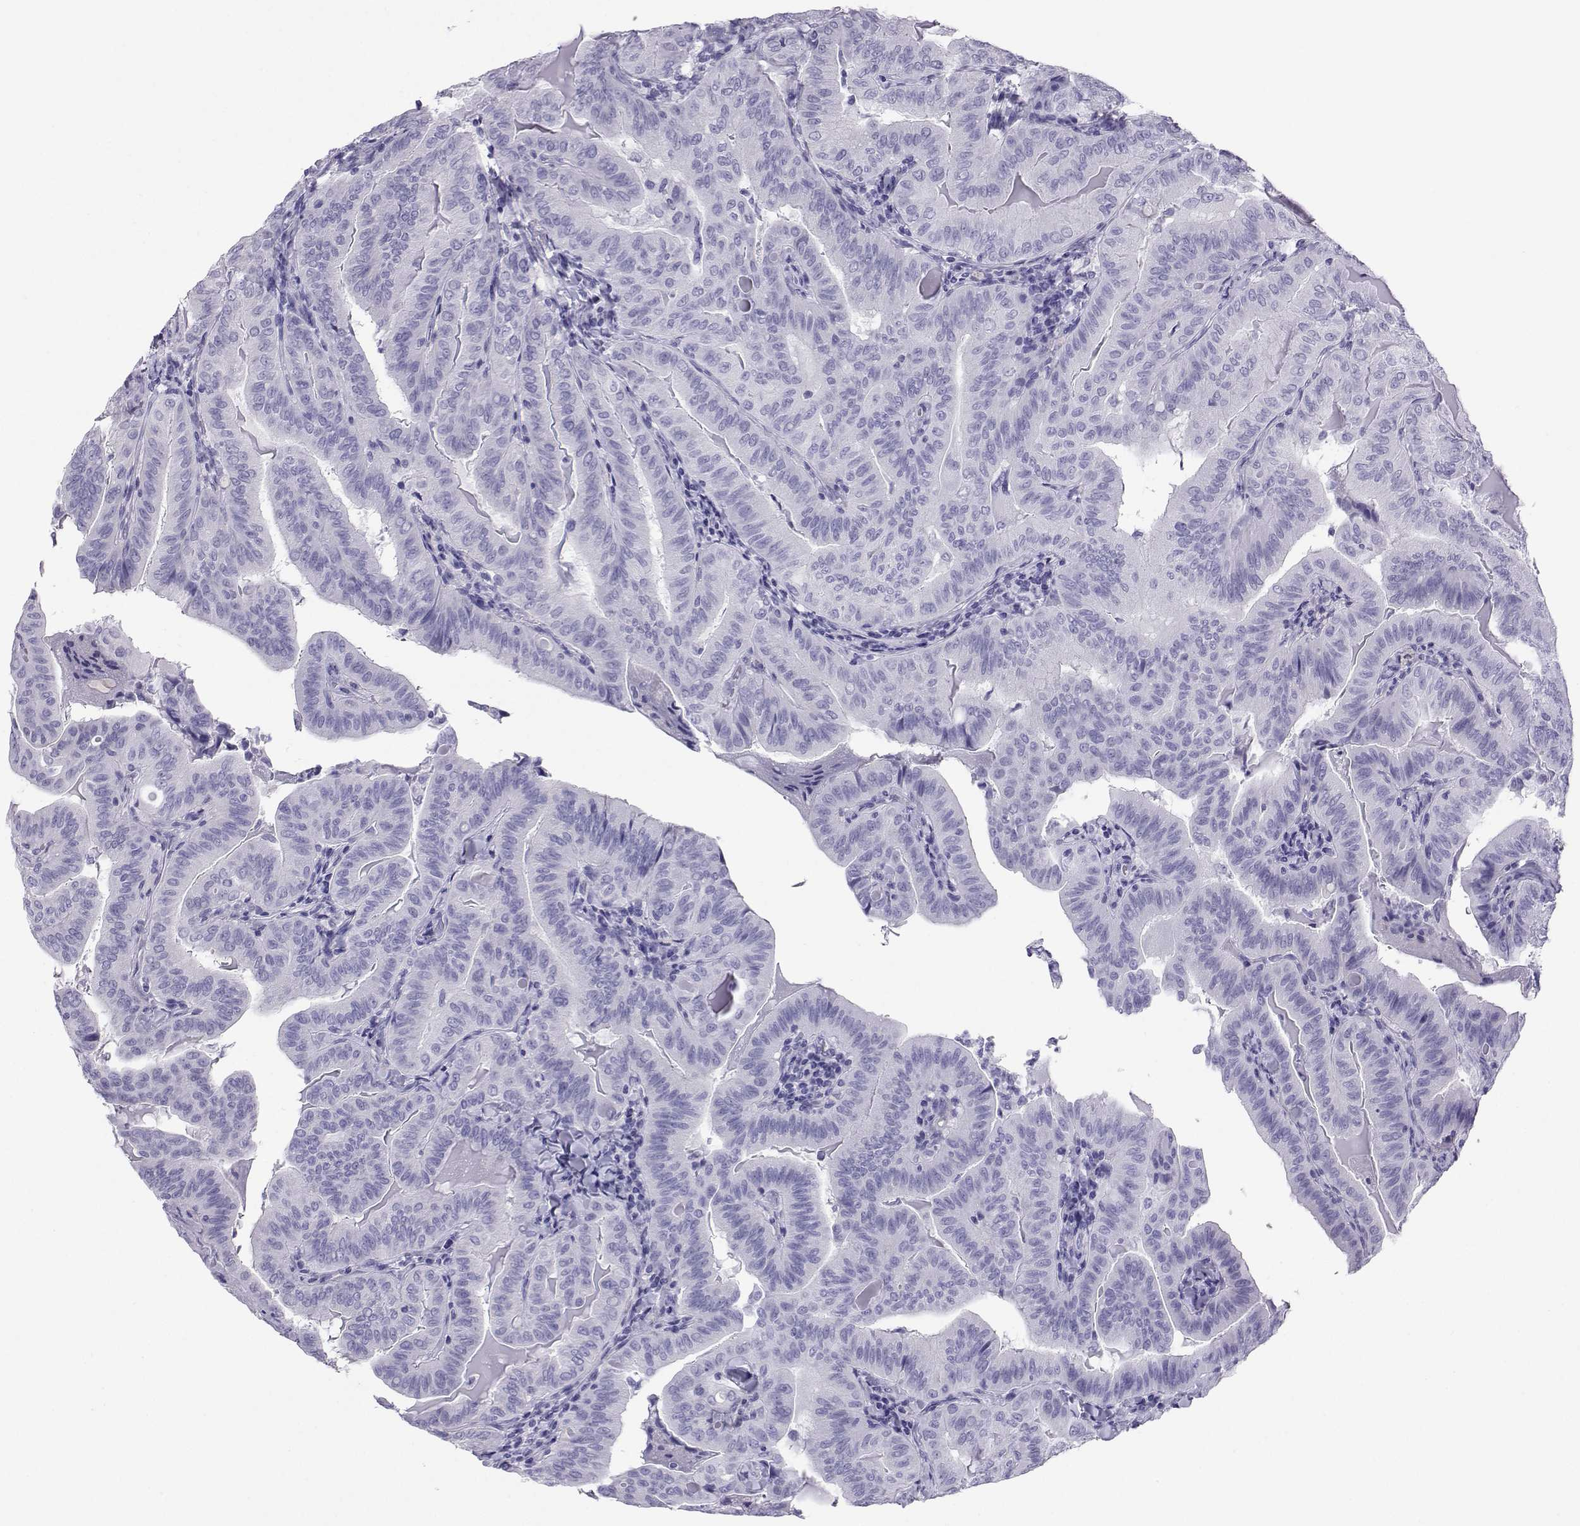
{"staining": {"intensity": "negative", "quantity": "none", "location": "none"}, "tissue": "thyroid cancer", "cell_type": "Tumor cells", "image_type": "cancer", "snomed": [{"axis": "morphology", "description": "Papillary adenocarcinoma, NOS"}, {"axis": "topography", "description": "Thyroid gland"}], "caption": "IHC photomicrograph of neoplastic tissue: human thyroid cancer stained with DAB (3,3'-diaminobenzidine) reveals no significant protein staining in tumor cells.", "gene": "LORICRIN", "patient": {"sex": "female", "age": 68}}